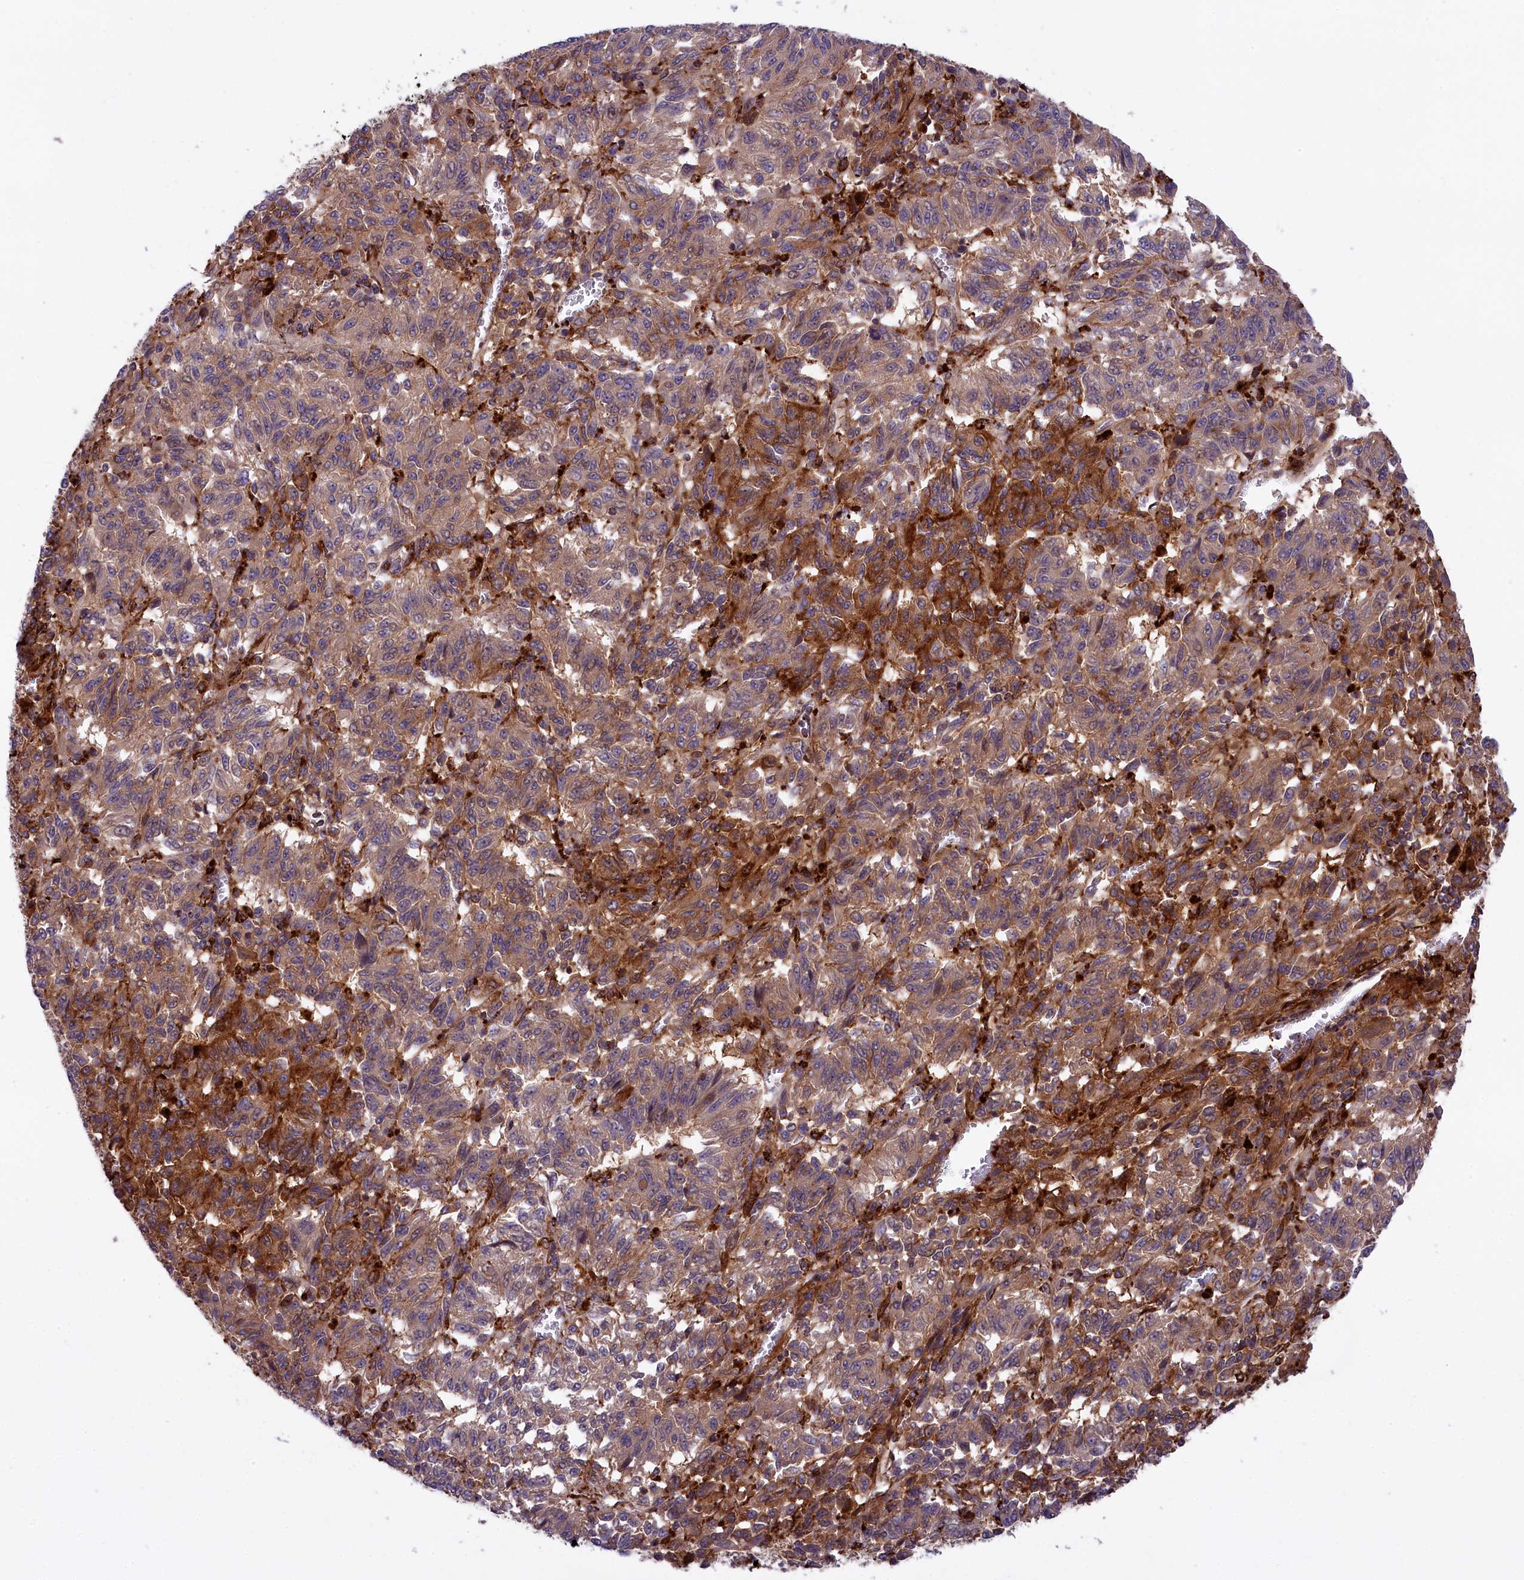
{"staining": {"intensity": "moderate", "quantity": "25%-75%", "location": "cytoplasmic/membranous"}, "tissue": "melanoma", "cell_type": "Tumor cells", "image_type": "cancer", "snomed": [{"axis": "morphology", "description": "Malignant melanoma, Metastatic site"}, {"axis": "topography", "description": "Lung"}], "caption": "Protein analysis of melanoma tissue displays moderate cytoplasmic/membranous staining in about 25%-75% of tumor cells.", "gene": "MAN2B1", "patient": {"sex": "male", "age": 64}}